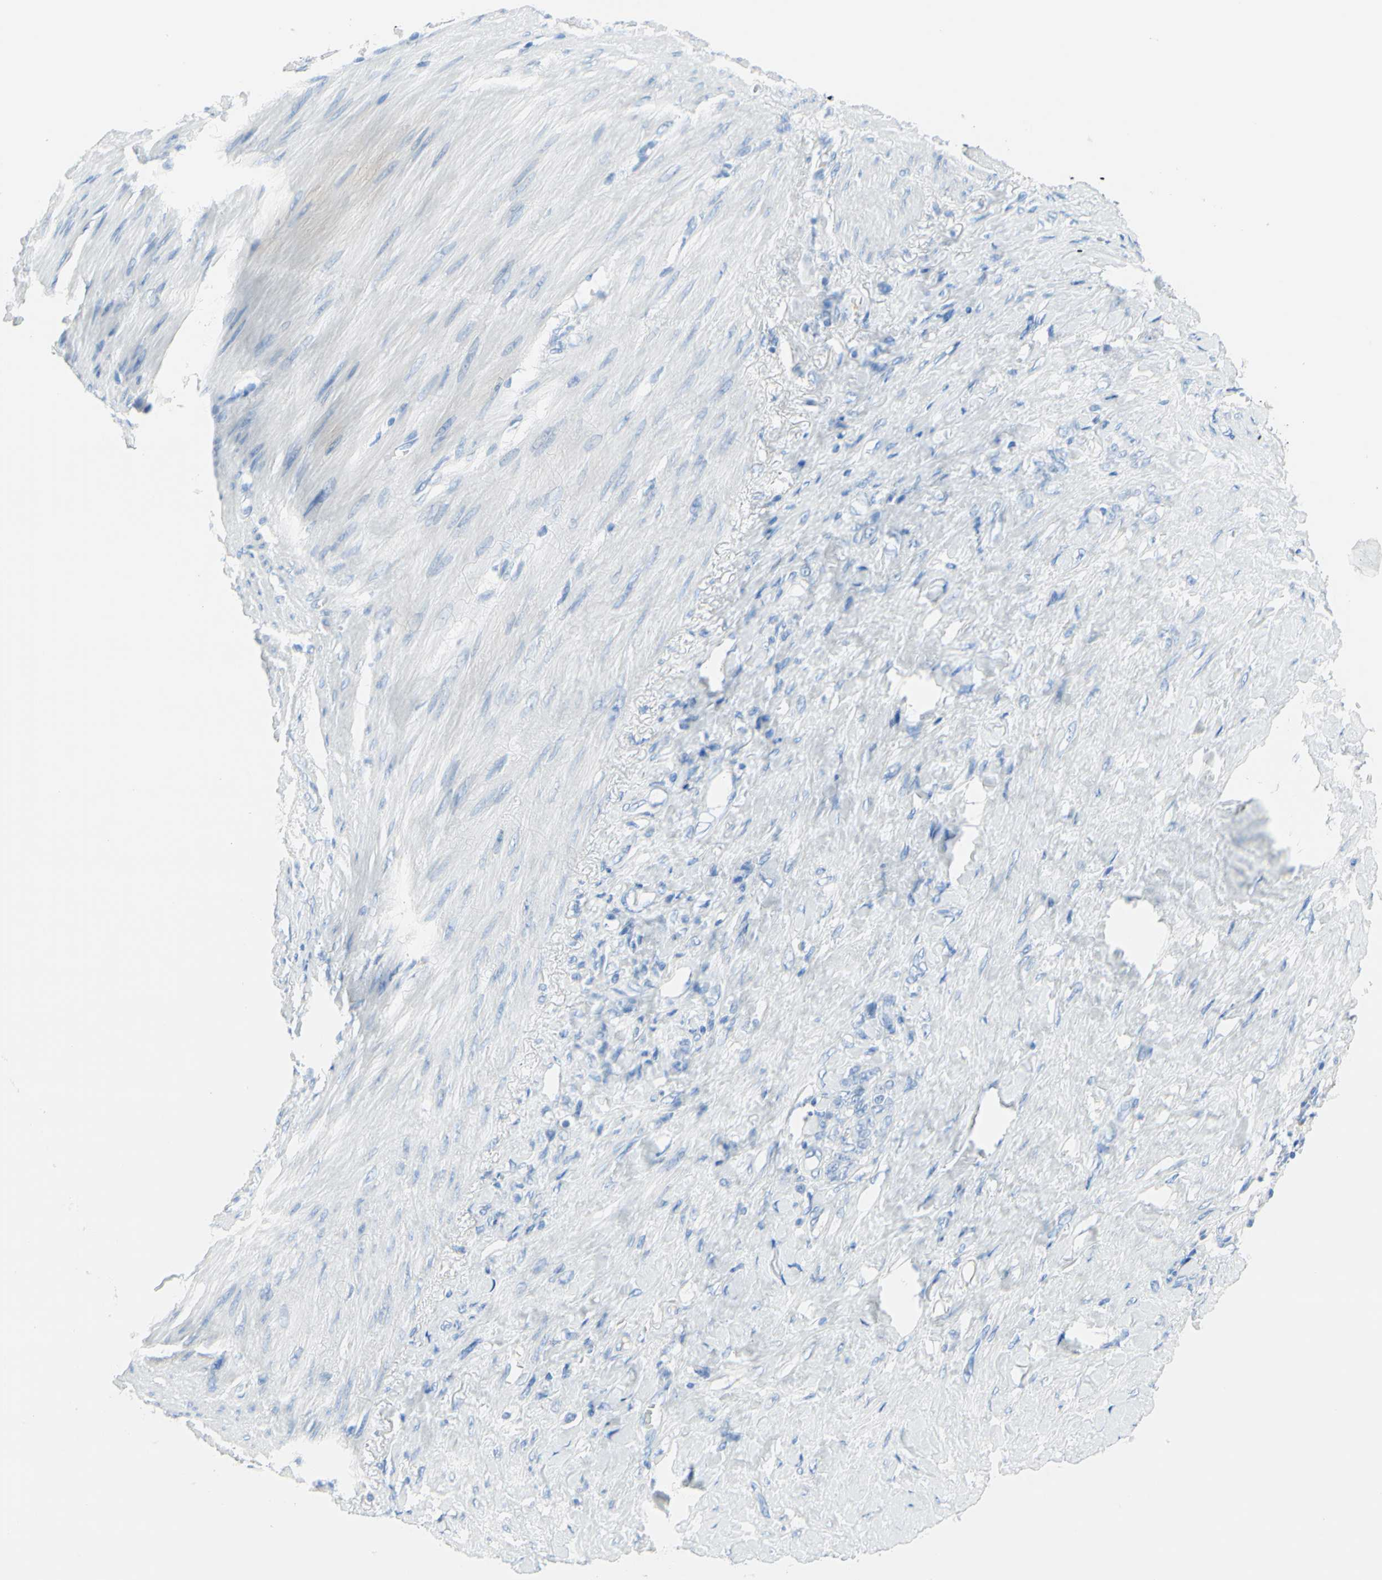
{"staining": {"intensity": "negative", "quantity": "none", "location": "none"}, "tissue": "stomach cancer", "cell_type": "Tumor cells", "image_type": "cancer", "snomed": [{"axis": "morphology", "description": "Adenocarcinoma, NOS"}, {"axis": "topography", "description": "Stomach"}], "caption": "This is a photomicrograph of immunohistochemistry staining of stomach adenocarcinoma, which shows no staining in tumor cells.", "gene": "IL6ST", "patient": {"sex": "male", "age": 82}}